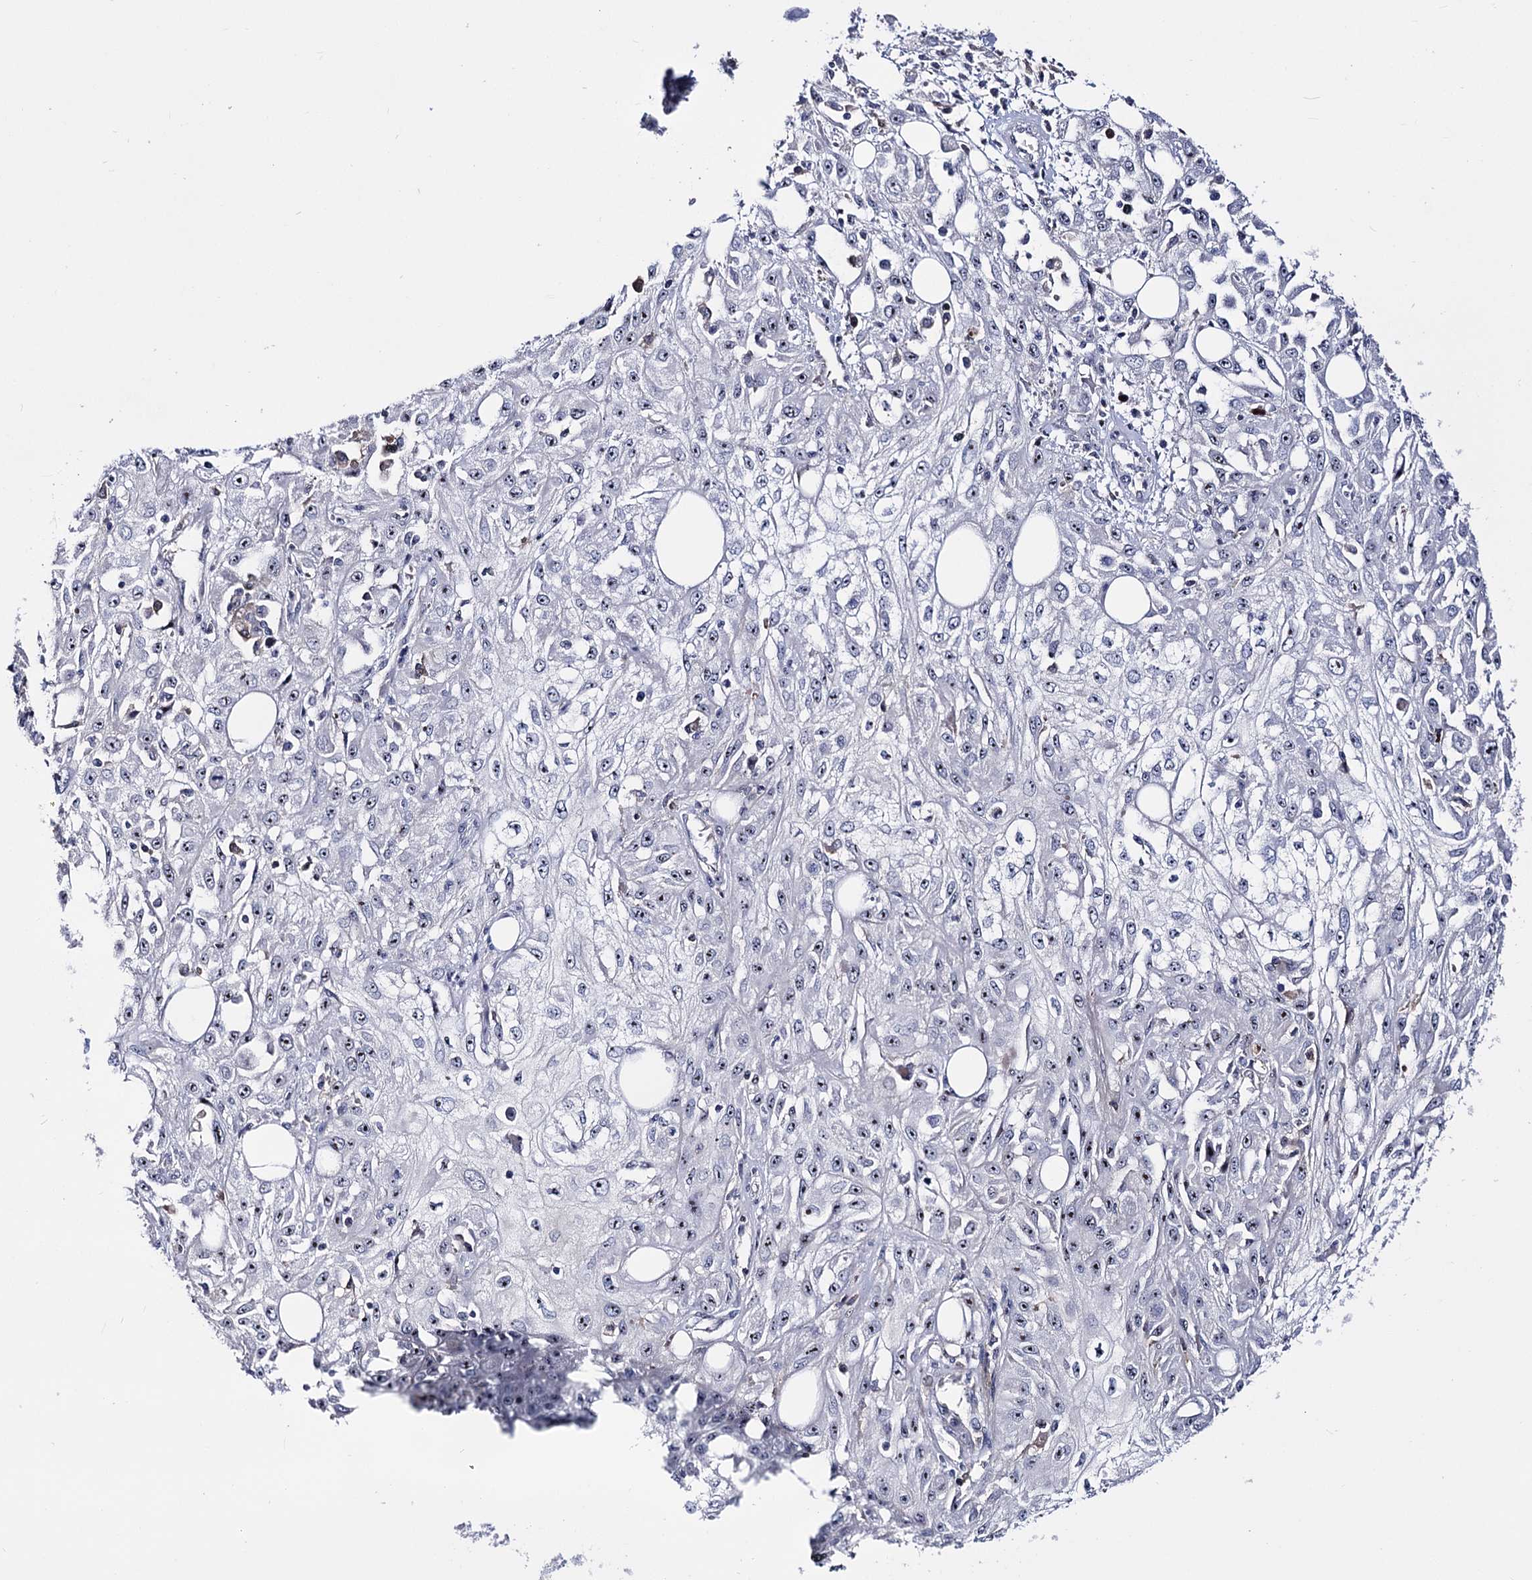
{"staining": {"intensity": "moderate", "quantity": "25%-75%", "location": "nuclear"}, "tissue": "skin cancer", "cell_type": "Tumor cells", "image_type": "cancer", "snomed": [{"axis": "morphology", "description": "Squamous cell carcinoma, NOS"}, {"axis": "morphology", "description": "Squamous cell carcinoma, metastatic, NOS"}, {"axis": "topography", "description": "Skin"}, {"axis": "topography", "description": "Lymph node"}], "caption": "Immunohistochemical staining of skin squamous cell carcinoma shows moderate nuclear protein staining in approximately 25%-75% of tumor cells. (brown staining indicates protein expression, while blue staining denotes nuclei).", "gene": "PCGF5", "patient": {"sex": "male", "age": 75}}